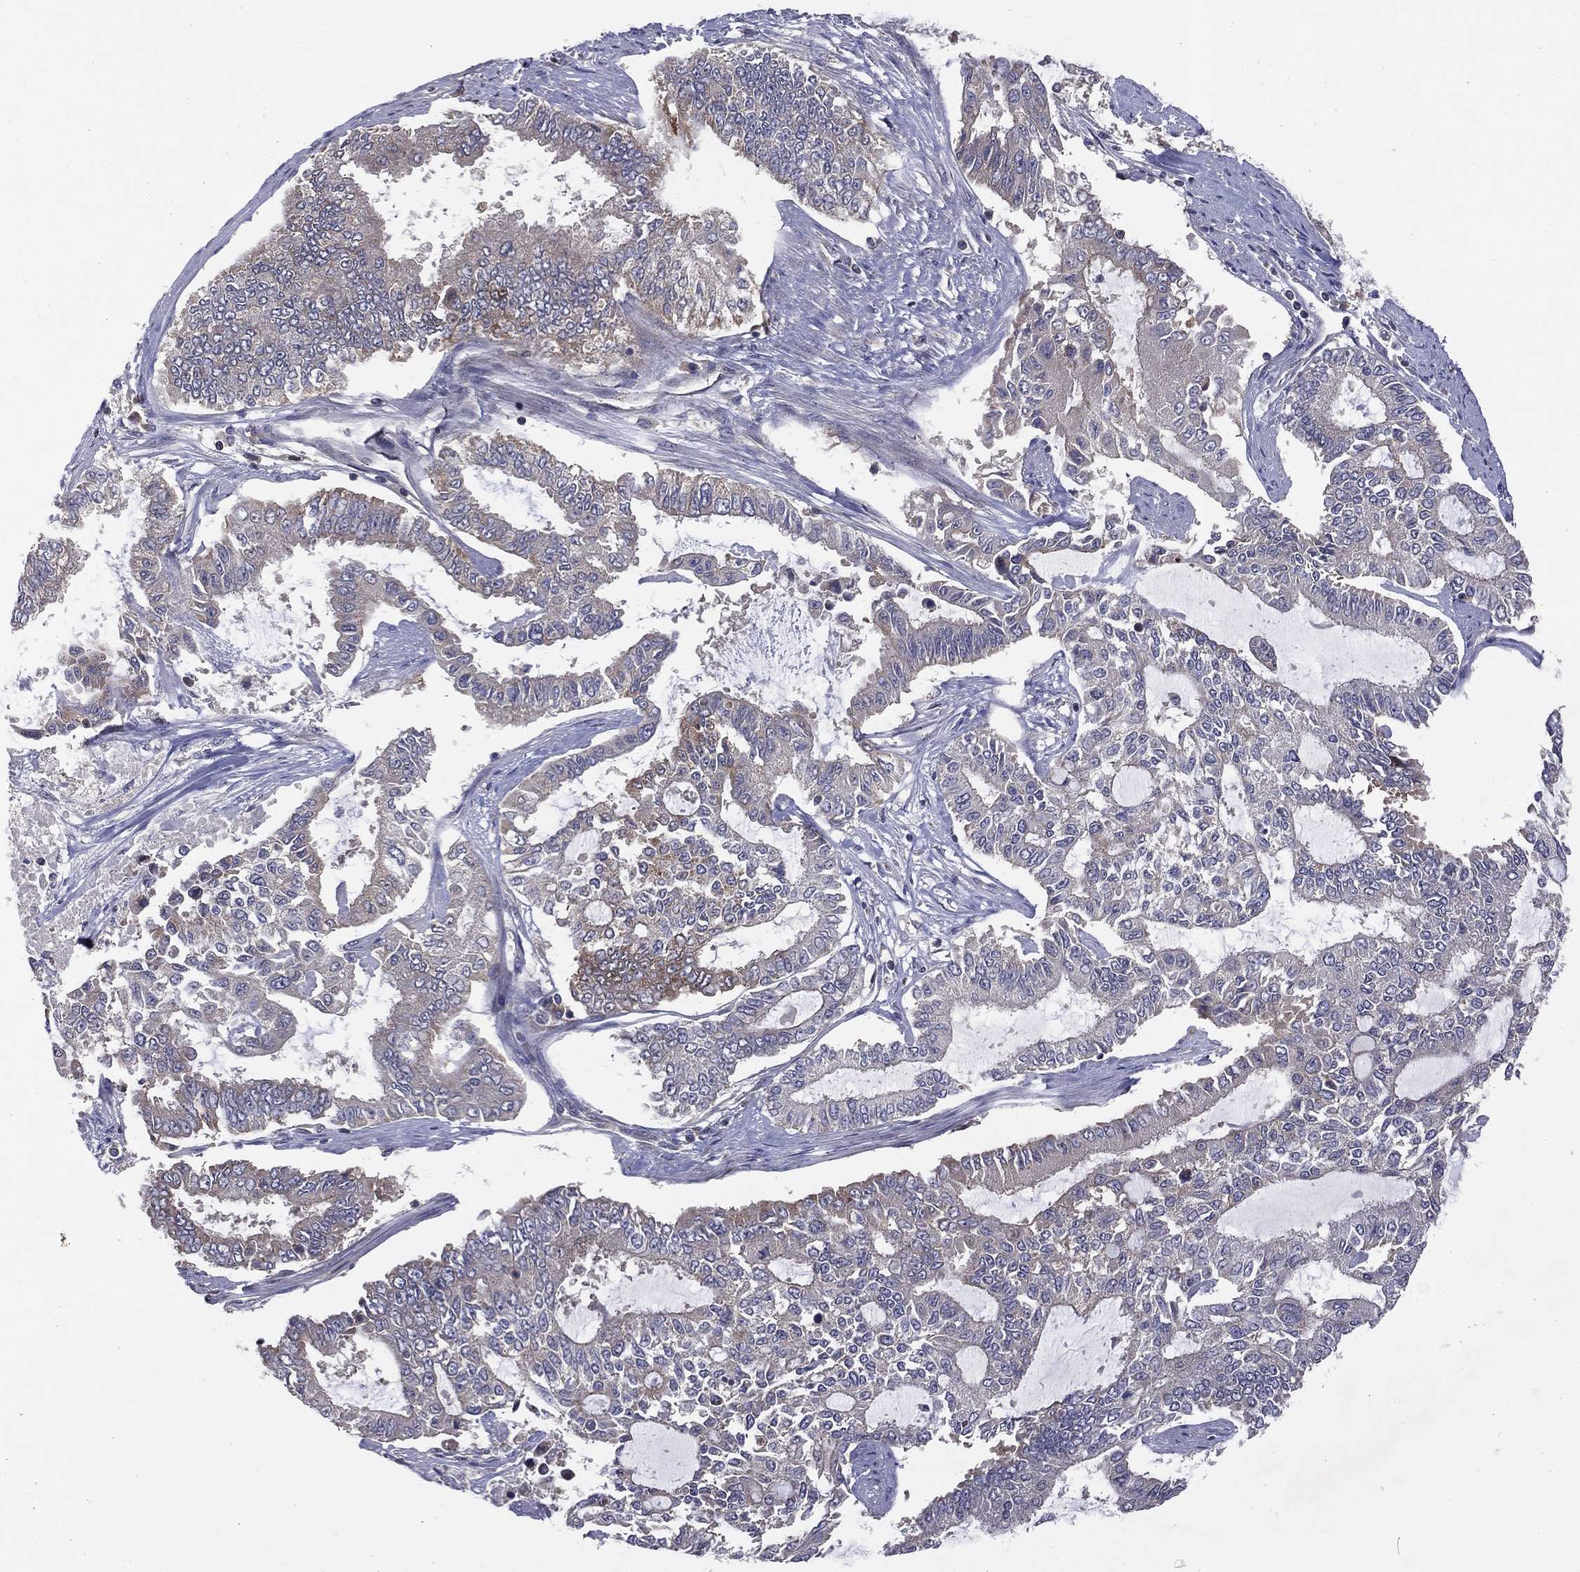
{"staining": {"intensity": "moderate", "quantity": "<25%", "location": "cytoplasmic/membranous"}, "tissue": "endometrial cancer", "cell_type": "Tumor cells", "image_type": "cancer", "snomed": [{"axis": "morphology", "description": "Adenocarcinoma, NOS"}, {"axis": "topography", "description": "Uterus"}], "caption": "Approximately <25% of tumor cells in endometrial adenocarcinoma reveal moderate cytoplasmic/membranous protein staining as visualized by brown immunohistochemical staining.", "gene": "STARD3", "patient": {"sex": "female", "age": 59}}